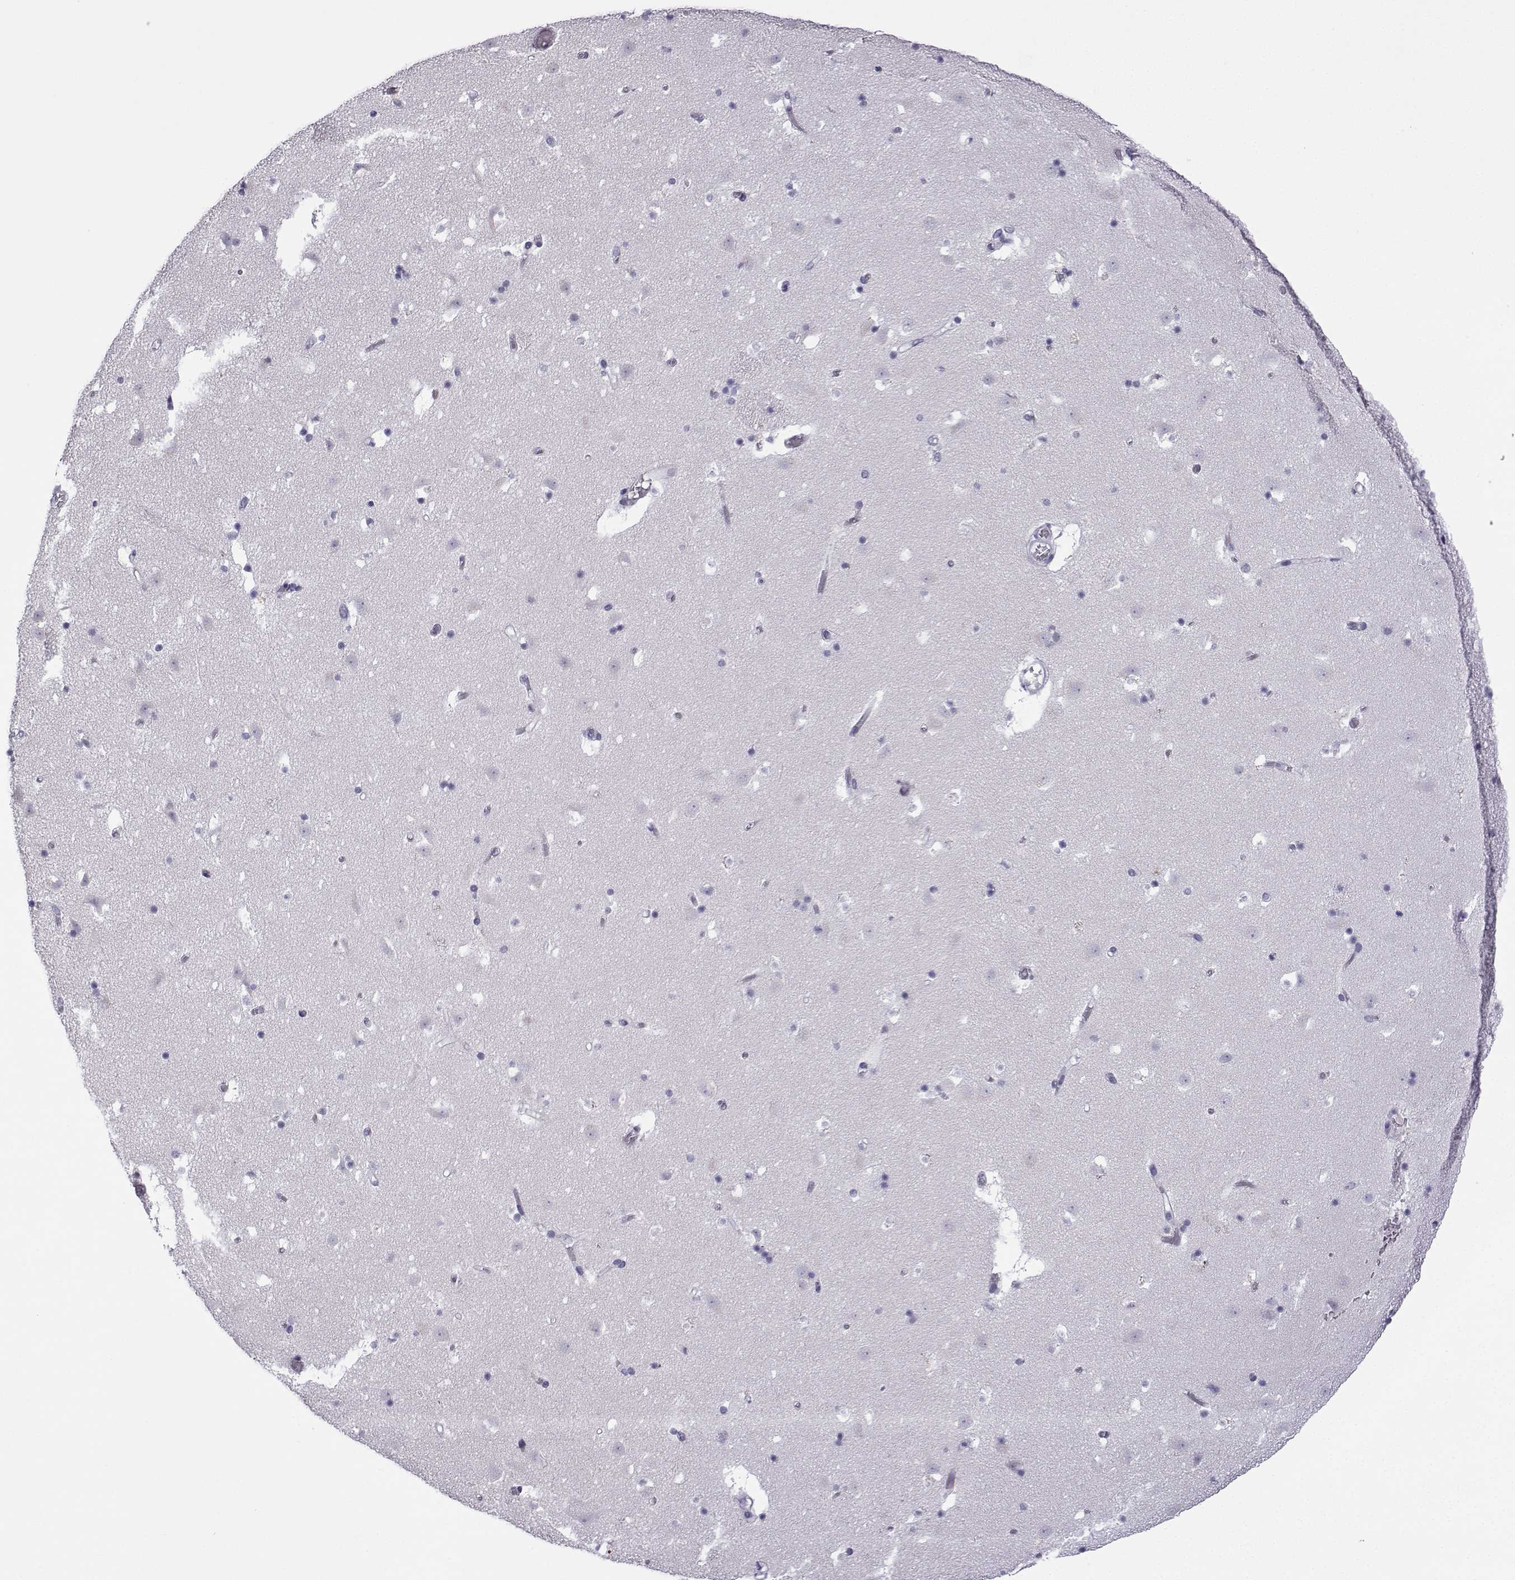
{"staining": {"intensity": "negative", "quantity": "none", "location": "none"}, "tissue": "caudate", "cell_type": "Glial cells", "image_type": "normal", "snomed": [{"axis": "morphology", "description": "Normal tissue, NOS"}, {"axis": "topography", "description": "Lateral ventricle wall"}], "caption": "An IHC image of normal caudate is shown. There is no staining in glial cells of caudate. (Immunohistochemistry, brightfield microscopy, high magnification).", "gene": "MRGBP", "patient": {"sex": "female", "age": 42}}